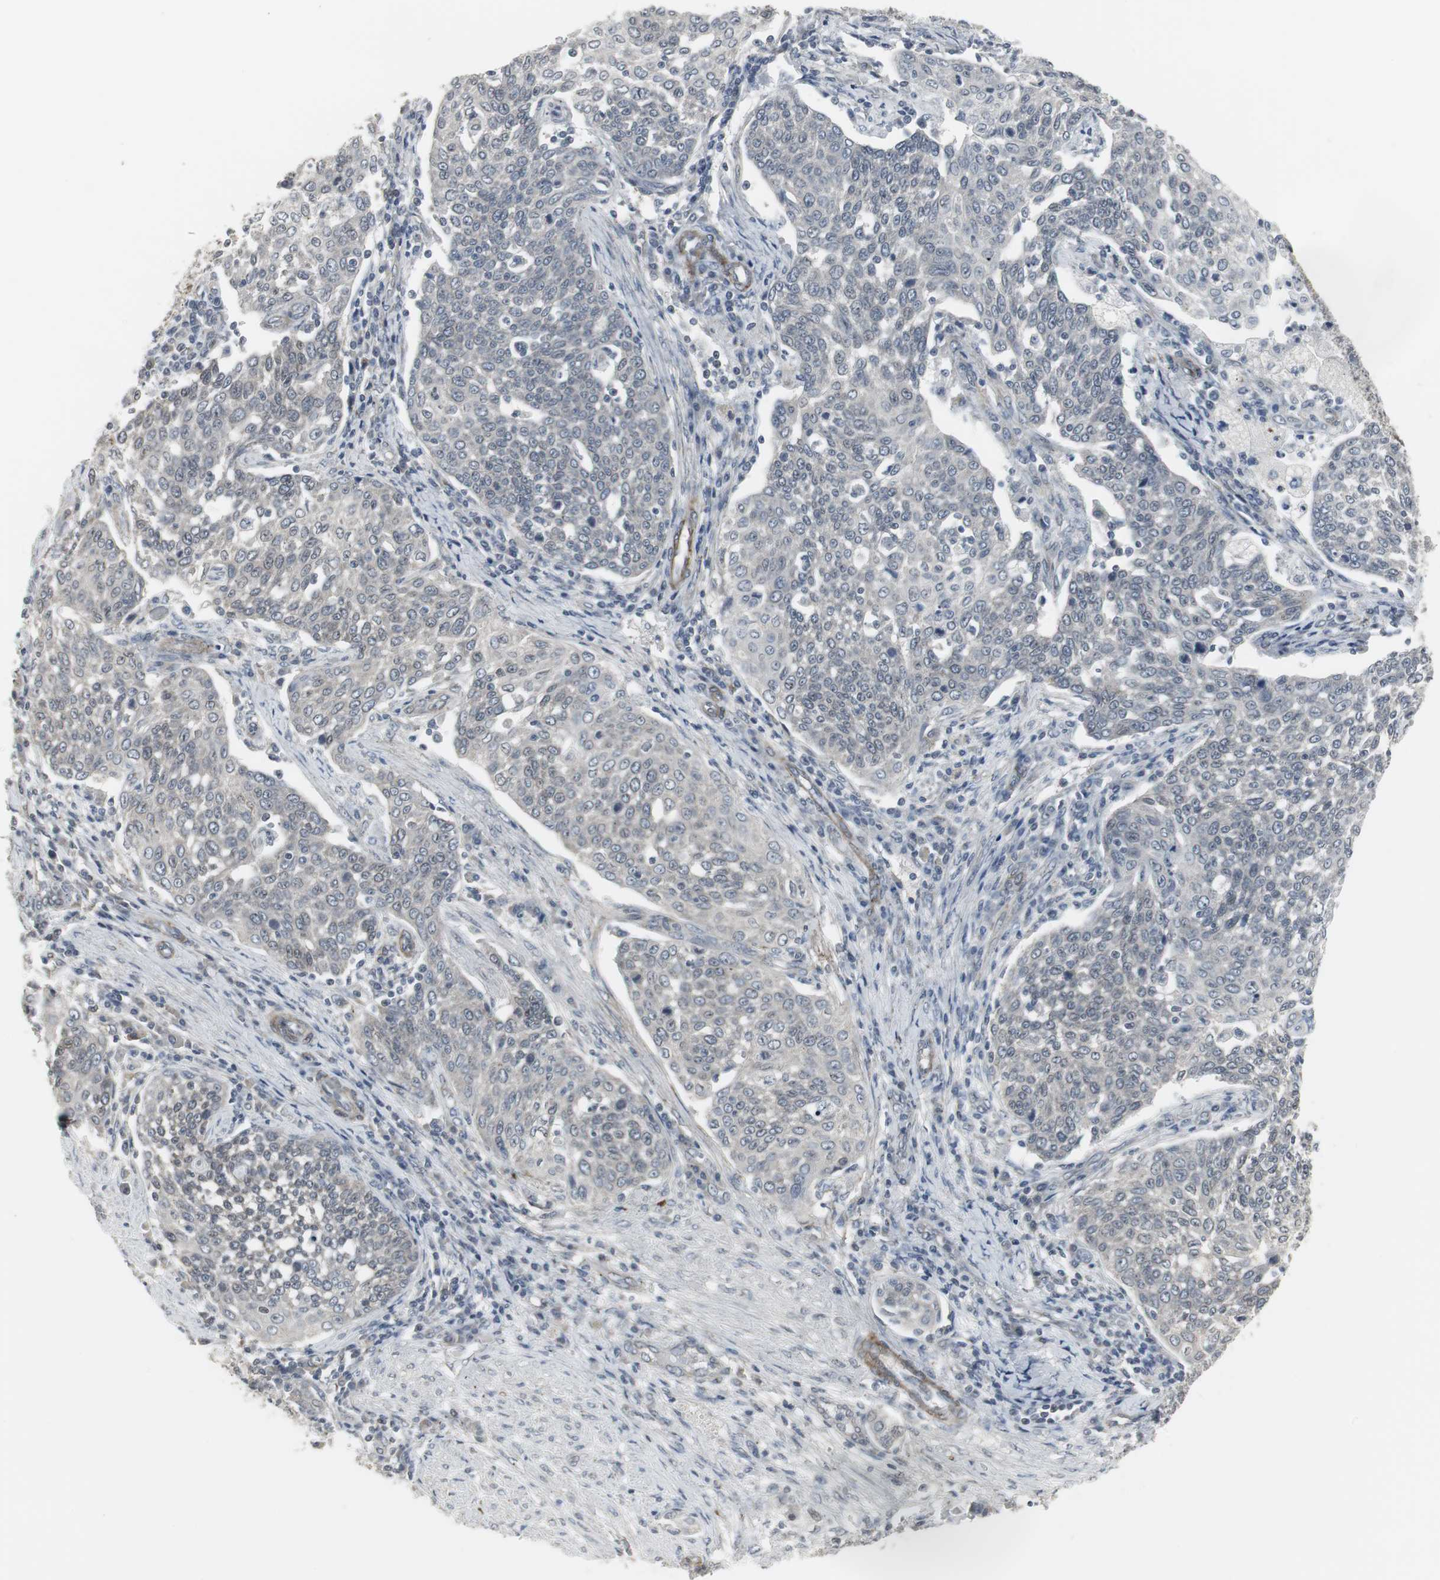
{"staining": {"intensity": "negative", "quantity": "none", "location": "none"}, "tissue": "cervical cancer", "cell_type": "Tumor cells", "image_type": "cancer", "snomed": [{"axis": "morphology", "description": "Squamous cell carcinoma, NOS"}, {"axis": "topography", "description": "Cervix"}], "caption": "Immunohistochemistry (IHC) of cervical cancer exhibits no expression in tumor cells. Nuclei are stained in blue.", "gene": "SCYL3", "patient": {"sex": "female", "age": 34}}